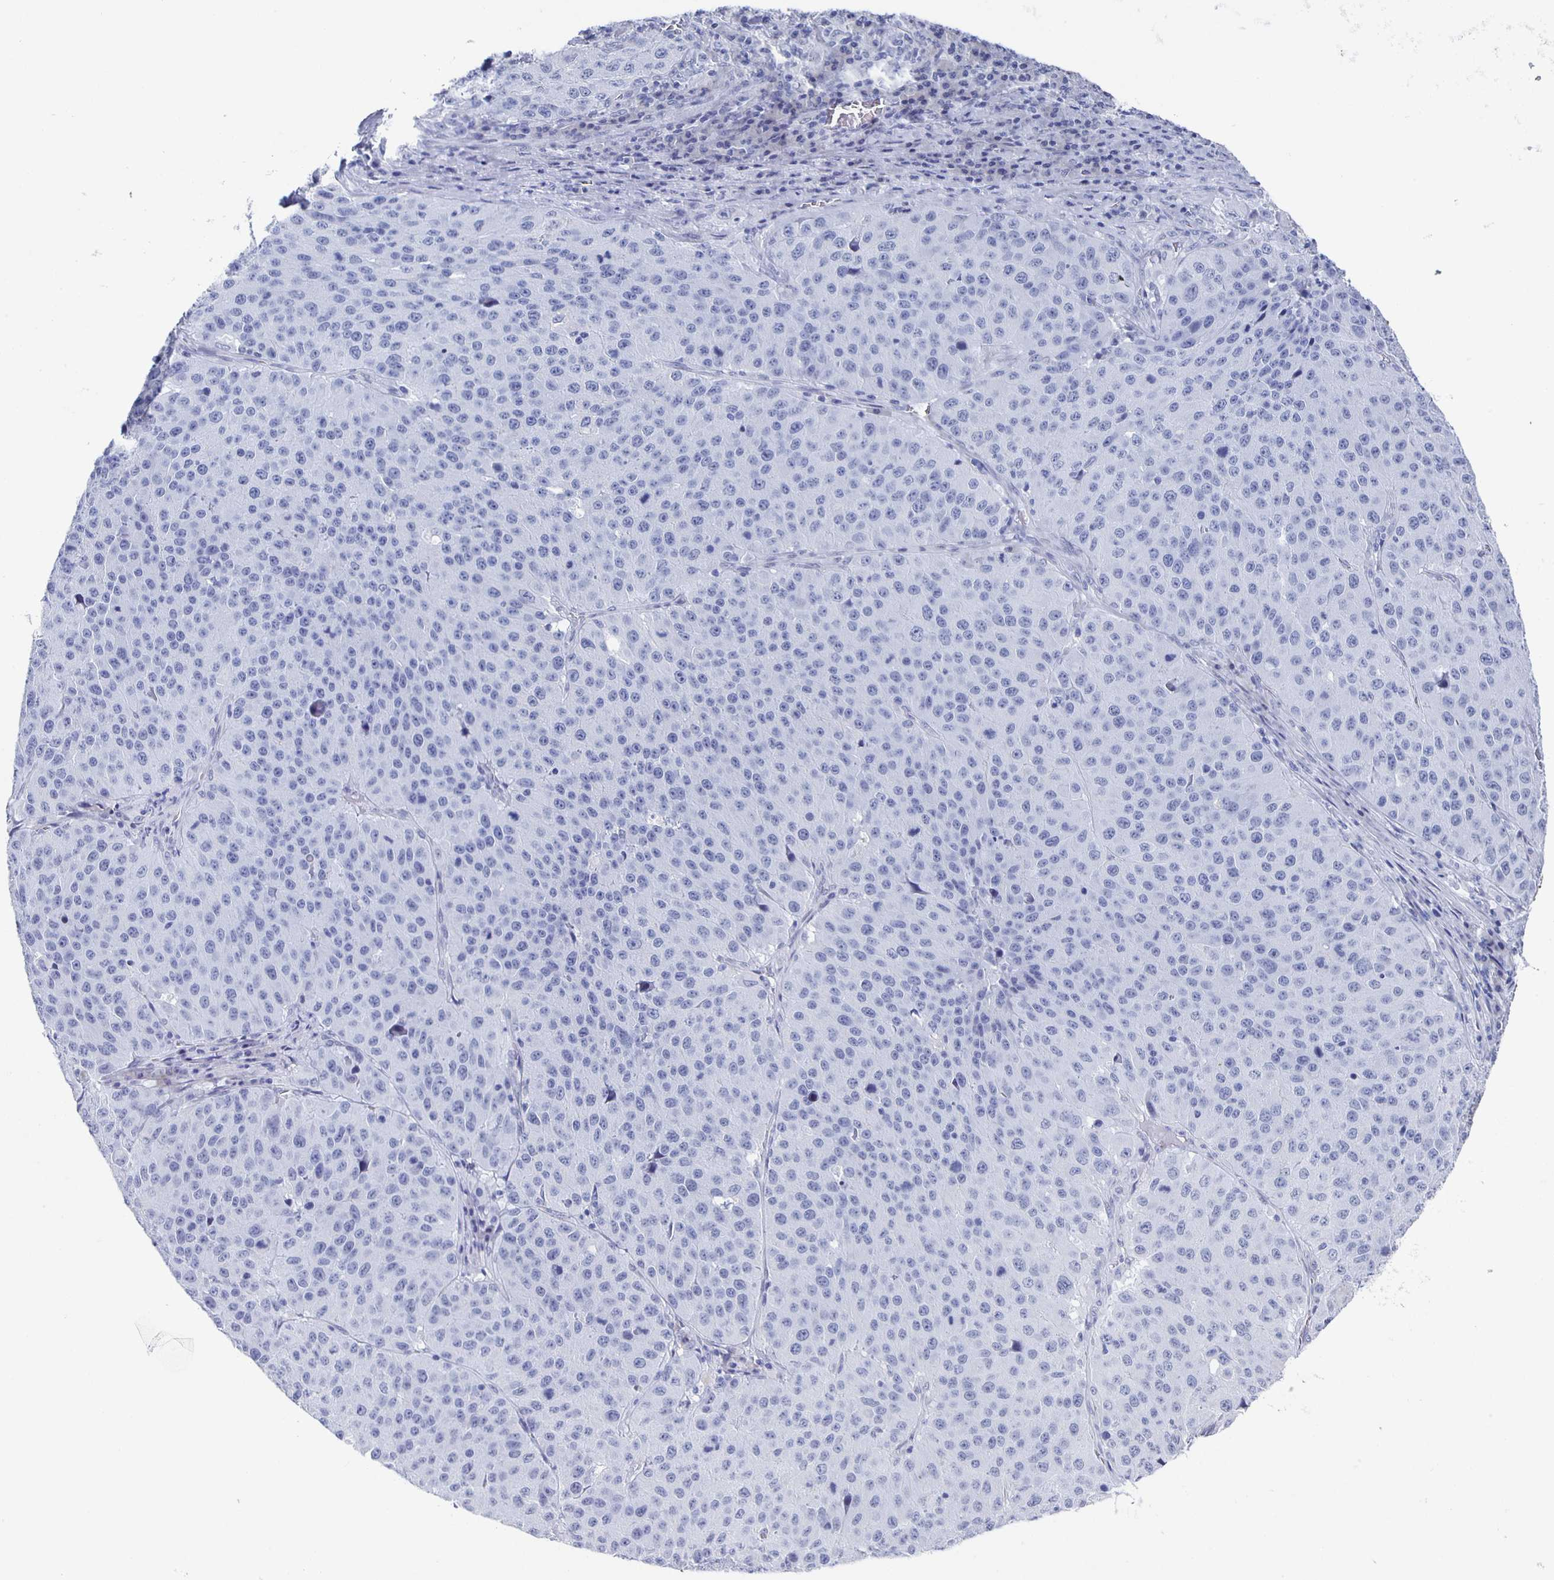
{"staining": {"intensity": "negative", "quantity": "none", "location": "none"}, "tissue": "stomach cancer", "cell_type": "Tumor cells", "image_type": "cancer", "snomed": [{"axis": "morphology", "description": "Adenocarcinoma, NOS"}, {"axis": "topography", "description": "Stomach"}], "caption": "Immunohistochemistry histopathology image of stomach adenocarcinoma stained for a protein (brown), which exhibits no positivity in tumor cells.", "gene": "CCDC17", "patient": {"sex": "male", "age": 71}}